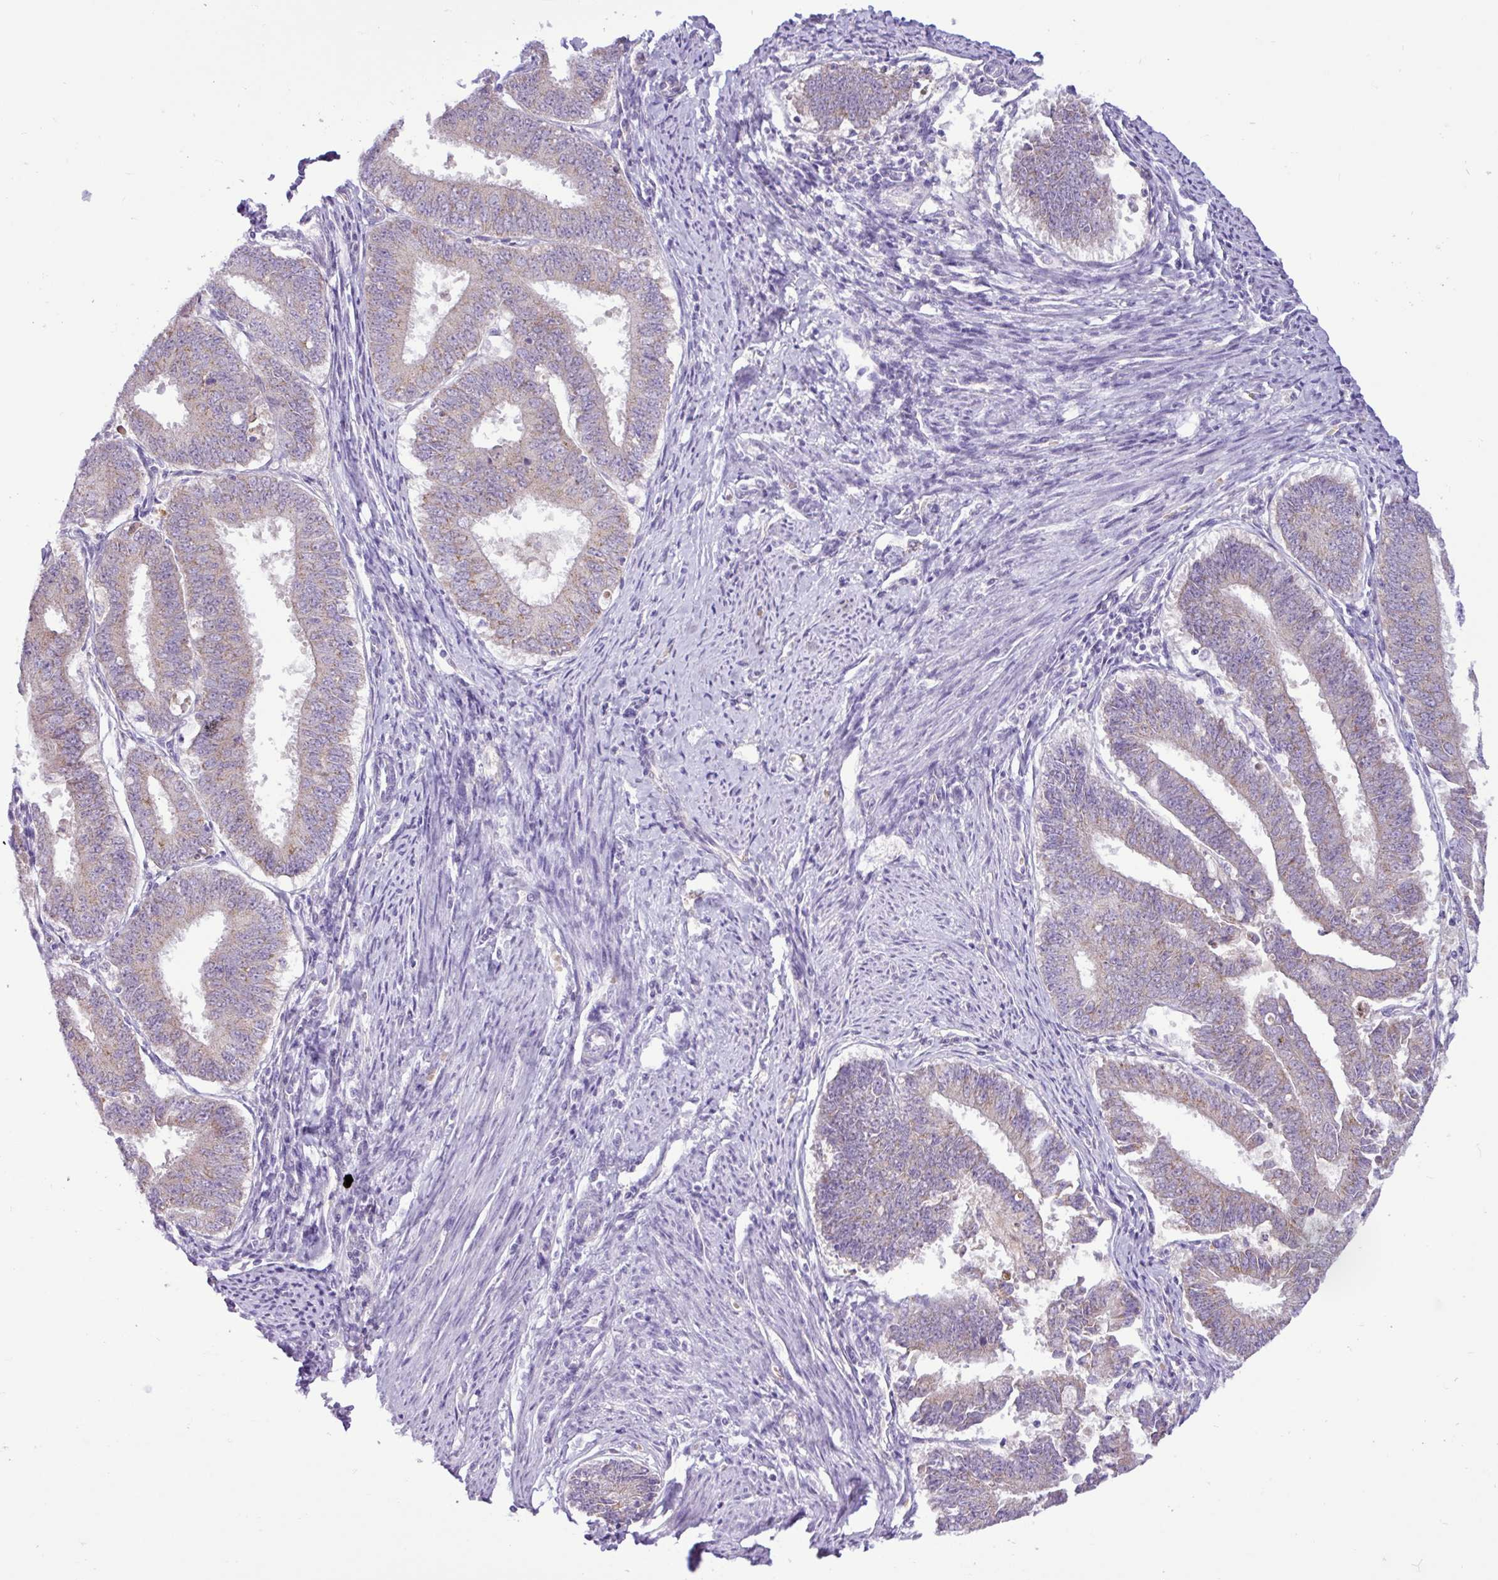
{"staining": {"intensity": "weak", "quantity": "25%-75%", "location": "cytoplasmic/membranous"}, "tissue": "endometrial cancer", "cell_type": "Tumor cells", "image_type": "cancer", "snomed": [{"axis": "morphology", "description": "Adenocarcinoma, NOS"}, {"axis": "topography", "description": "Endometrium"}], "caption": "DAB (3,3'-diaminobenzidine) immunohistochemical staining of human endometrial adenocarcinoma reveals weak cytoplasmic/membranous protein expression in approximately 25%-75% of tumor cells. (Brightfield microscopy of DAB IHC at high magnification).", "gene": "TONSL", "patient": {"sex": "female", "age": 73}}